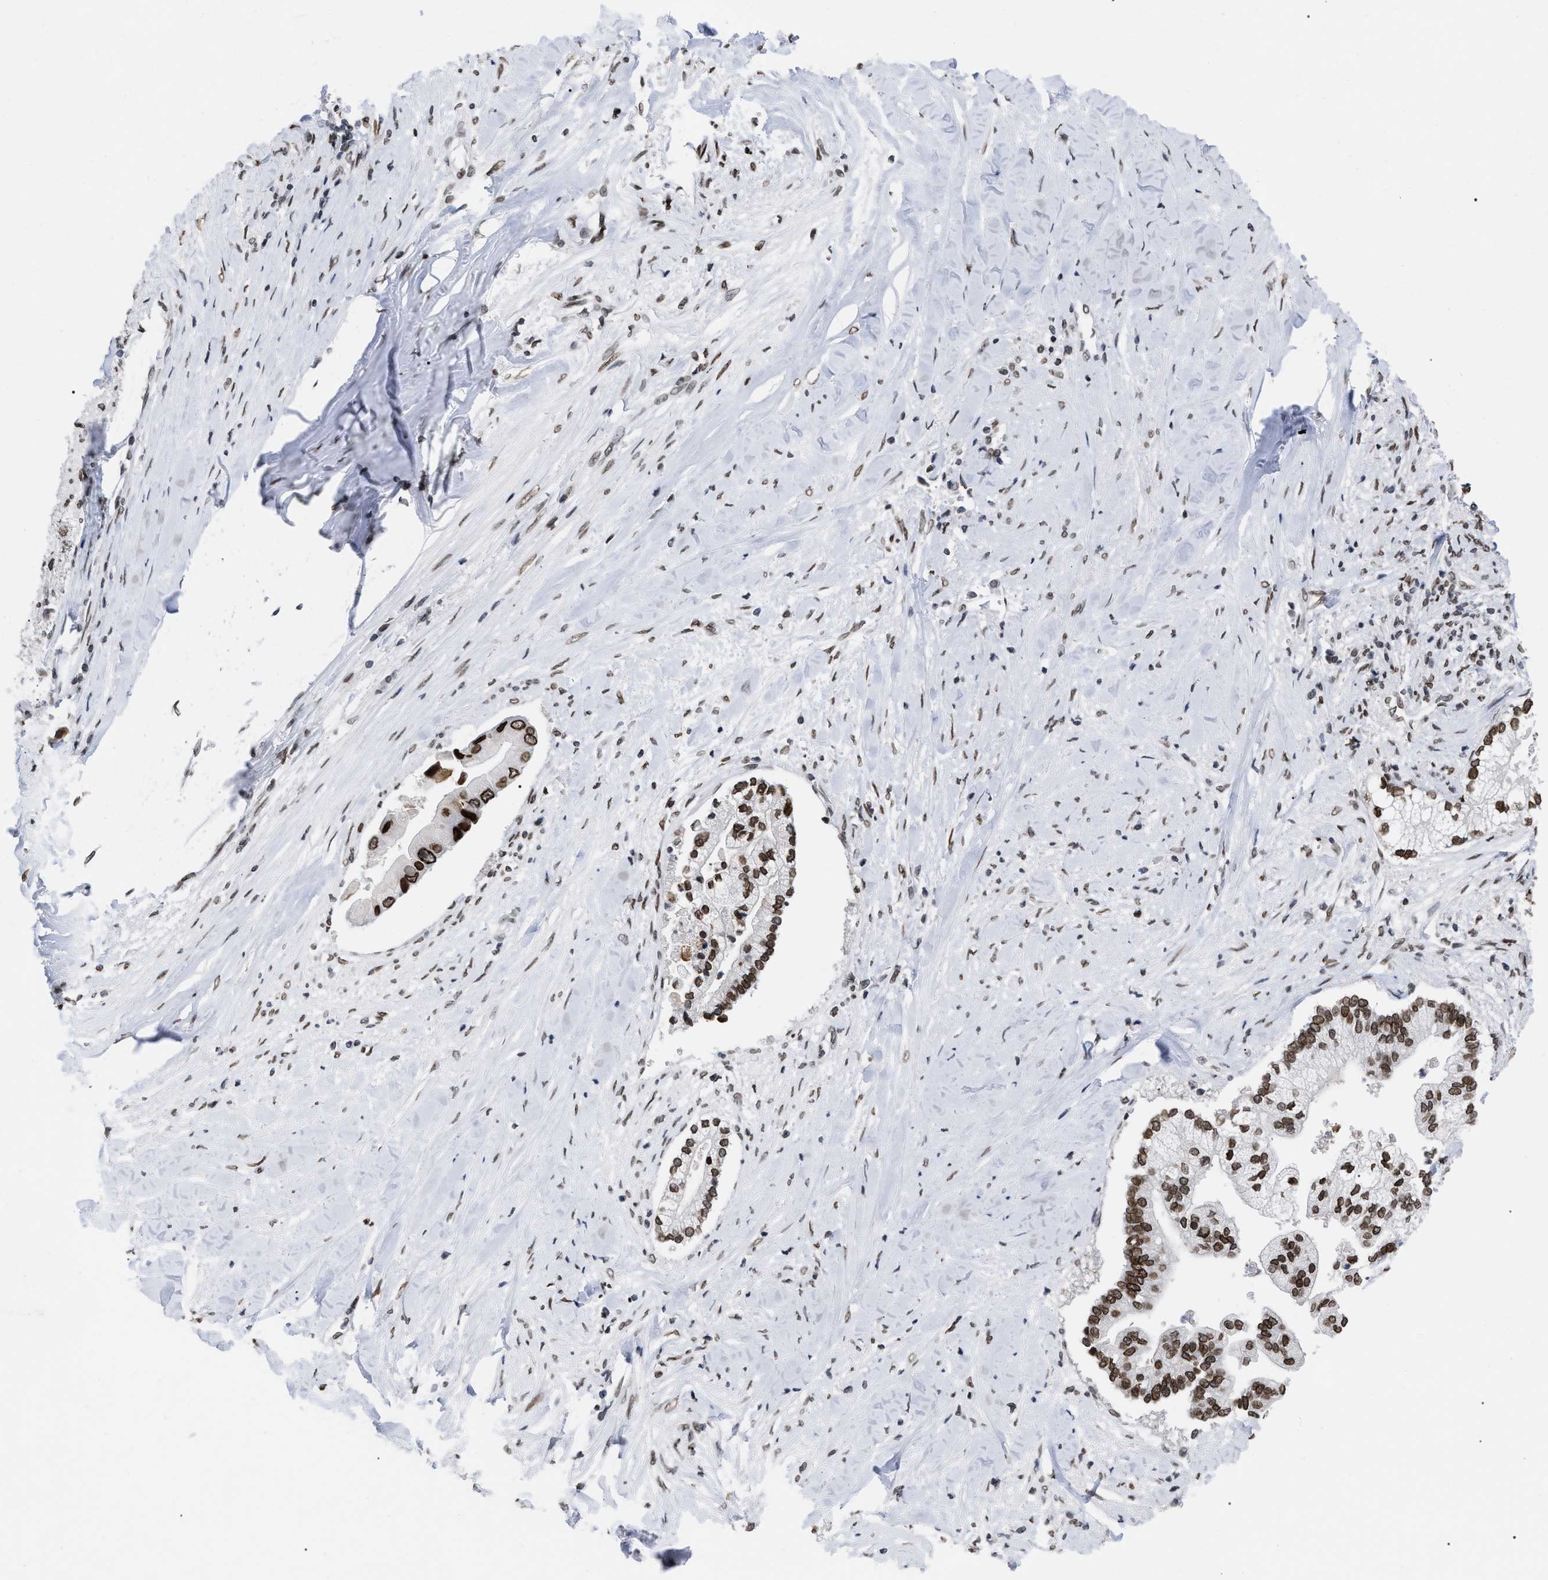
{"staining": {"intensity": "strong", "quantity": ">75%", "location": "cytoplasmic/membranous,nuclear"}, "tissue": "liver cancer", "cell_type": "Tumor cells", "image_type": "cancer", "snomed": [{"axis": "morphology", "description": "Cholangiocarcinoma"}, {"axis": "topography", "description": "Liver"}], "caption": "Strong cytoplasmic/membranous and nuclear staining for a protein is present in approximately >75% of tumor cells of liver cancer using immunohistochemistry (IHC).", "gene": "TPR", "patient": {"sex": "male", "age": 50}}